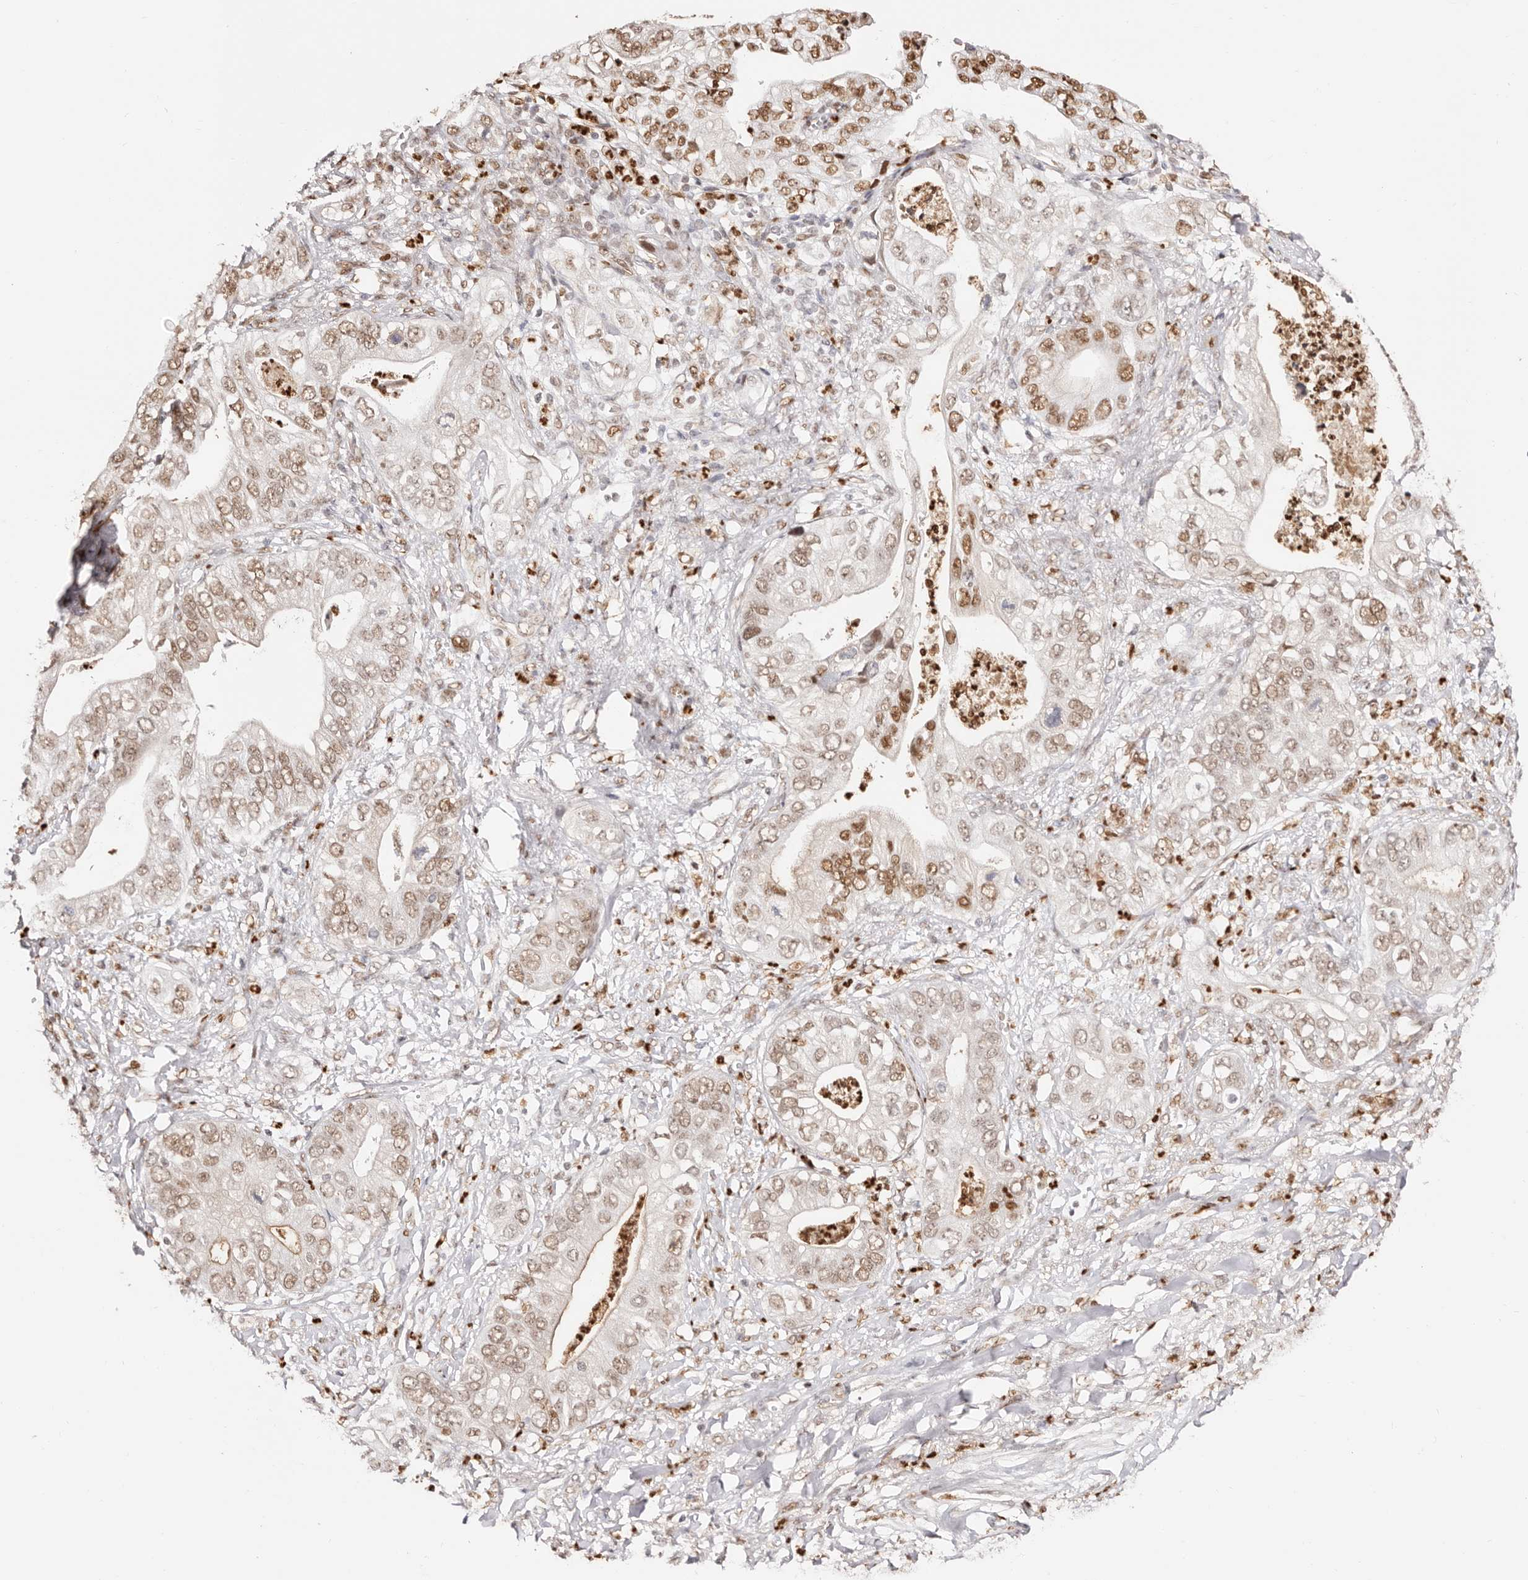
{"staining": {"intensity": "moderate", "quantity": ">75%", "location": "nuclear"}, "tissue": "pancreatic cancer", "cell_type": "Tumor cells", "image_type": "cancer", "snomed": [{"axis": "morphology", "description": "Adenocarcinoma, NOS"}, {"axis": "topography", "description": "Pancreas"}], "caption": "The photomicrograph displays staining of pancreatic adenocarcinoma, revealing moderate nuclear protein positivity (brown color) within tumor cells.", "gene": "TKT", "patient": {"sex": "female", "age": 78}}